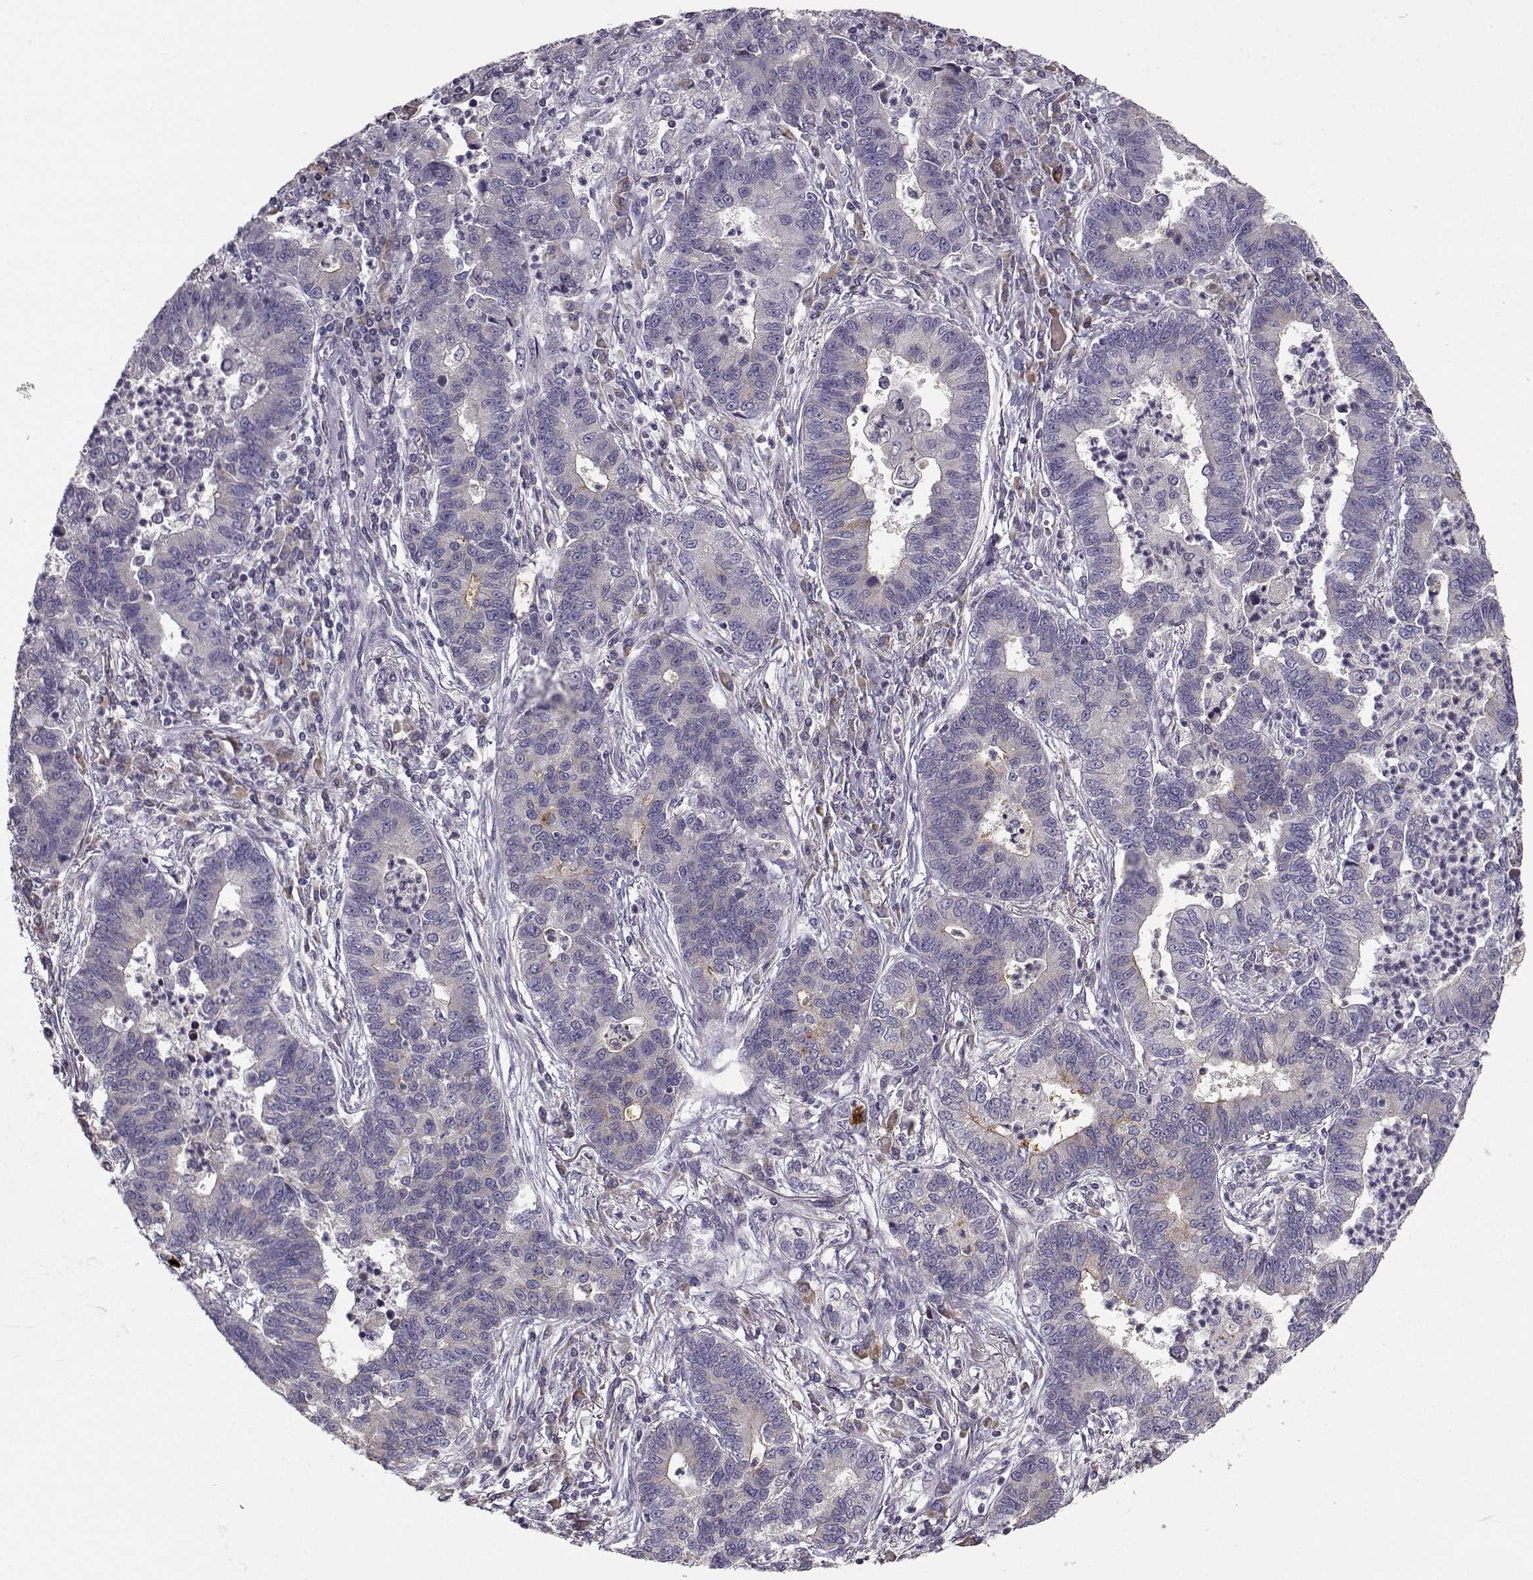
{"staining": {"intensity": "negative", "quantity": "none", "location": "none"}, "tissue": "lung cancer", "cell_type": "Tumor cells", "image_type": "cancer", "snomed": [{"axis": "morphology", "description": "Adenocarcinoma, NOS"}, {"axis": "topography", "description": "Lung"}], "caption": "Immunohistochemical staining of adenocarcinoma (lung) reveals no significant expression in tumor cells.", "gene": "ENTPD8", "patient": {"sex": "female", "age": 57}}